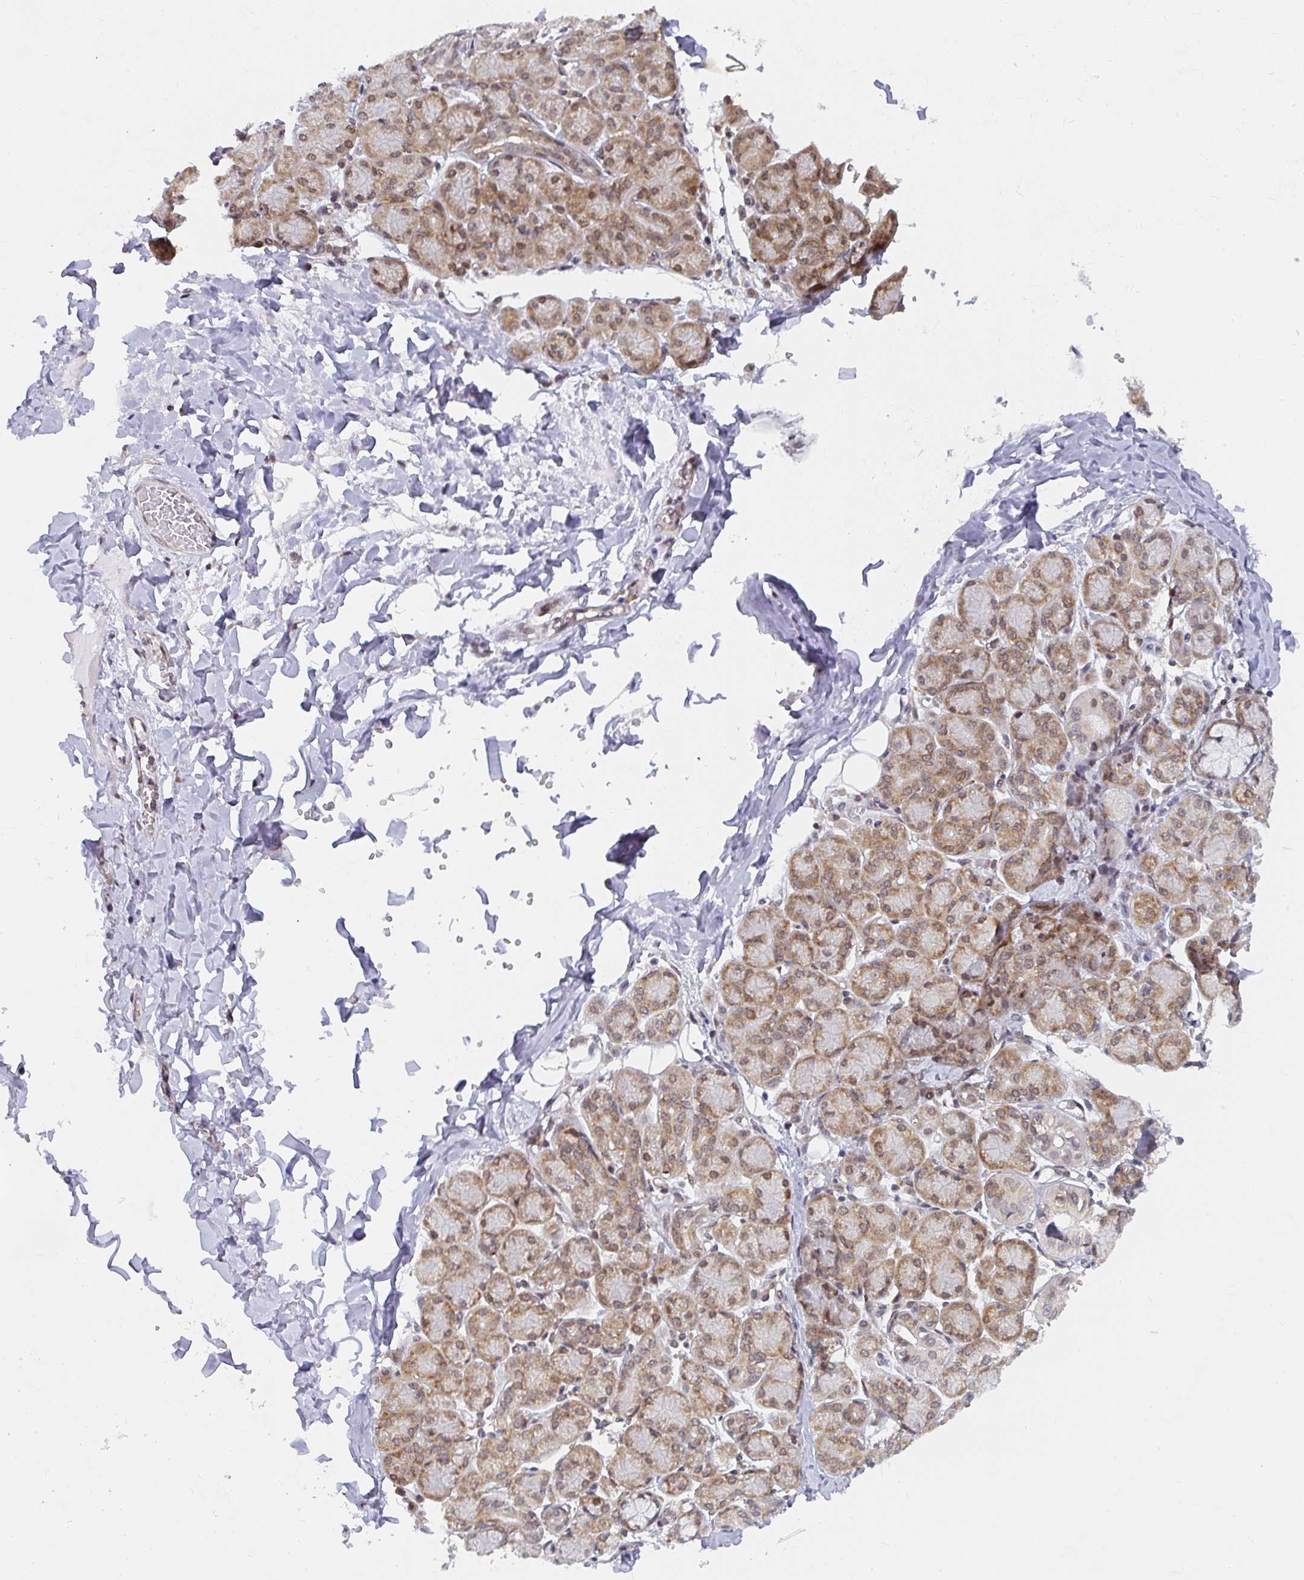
{"staining": {"intensity": "moderate", "quantity": ">75%", "location": "cytoplasmic/membranous,nuclear"}, "tissue": "salivary gland", "cell_type": "Glandular cells", "image_type": "normal", "snomed": [{"axis": "morphology", "description": "Normal tissue, NOS"}, {"axis": "morphology", "description": "Inflammation, NOS"}, {"axis": "topography", "description": "Lymph node"}, {"axis": "topography", "description": "Salivary gland"}], "caption": "High-magnification brightfield microscopy of normal salivary gland stained with DAB (brown) and counterstained with hematoxylin (blue). glandular cells exhibit moderate cytoplasmic/membranous,nuclear positivity is appreciated in approximately>75% of cells. Nuclei are stained in blue.", "gene": "SYNCRIP", "patient": {"sex": "male", "age": 3}}